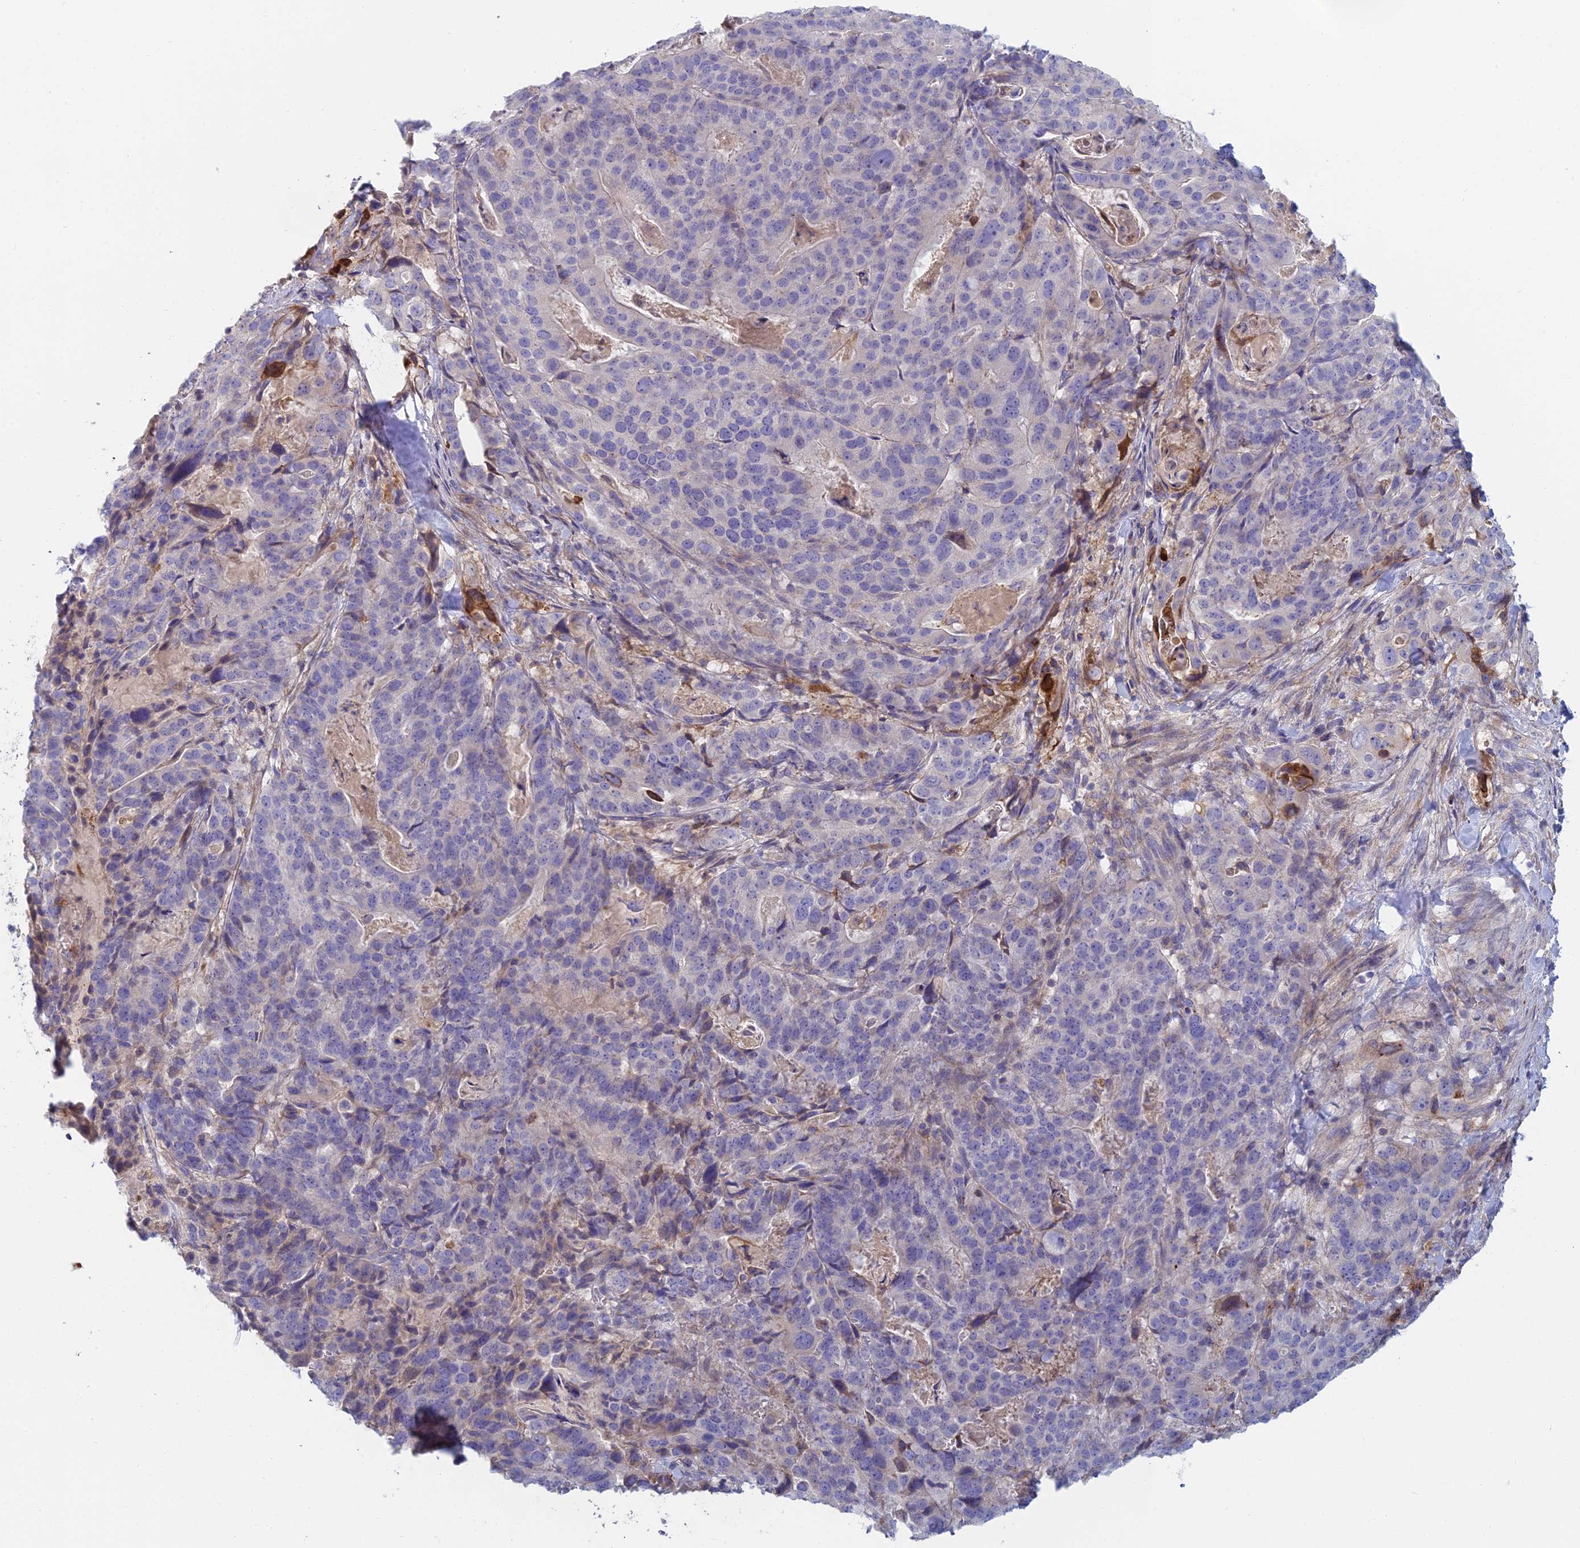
{"staining": {"intensity": "negative", "quantity": "none", "location": "none"}, "tissue": "stomach cancer", "cell_type": "Tumor cells", "image_type": "cancer", "snomed": [{"axis": "morphology", "description": "Adenocarcinoma, NOS"}, {"axis": "topography", "description": "Stomach"}], "caption": "Tumor cells show no significant protein expression in stomach adenocarcinoma.", "gene": "IFTAP", "patient": {"sex": "male", "age": 48}}